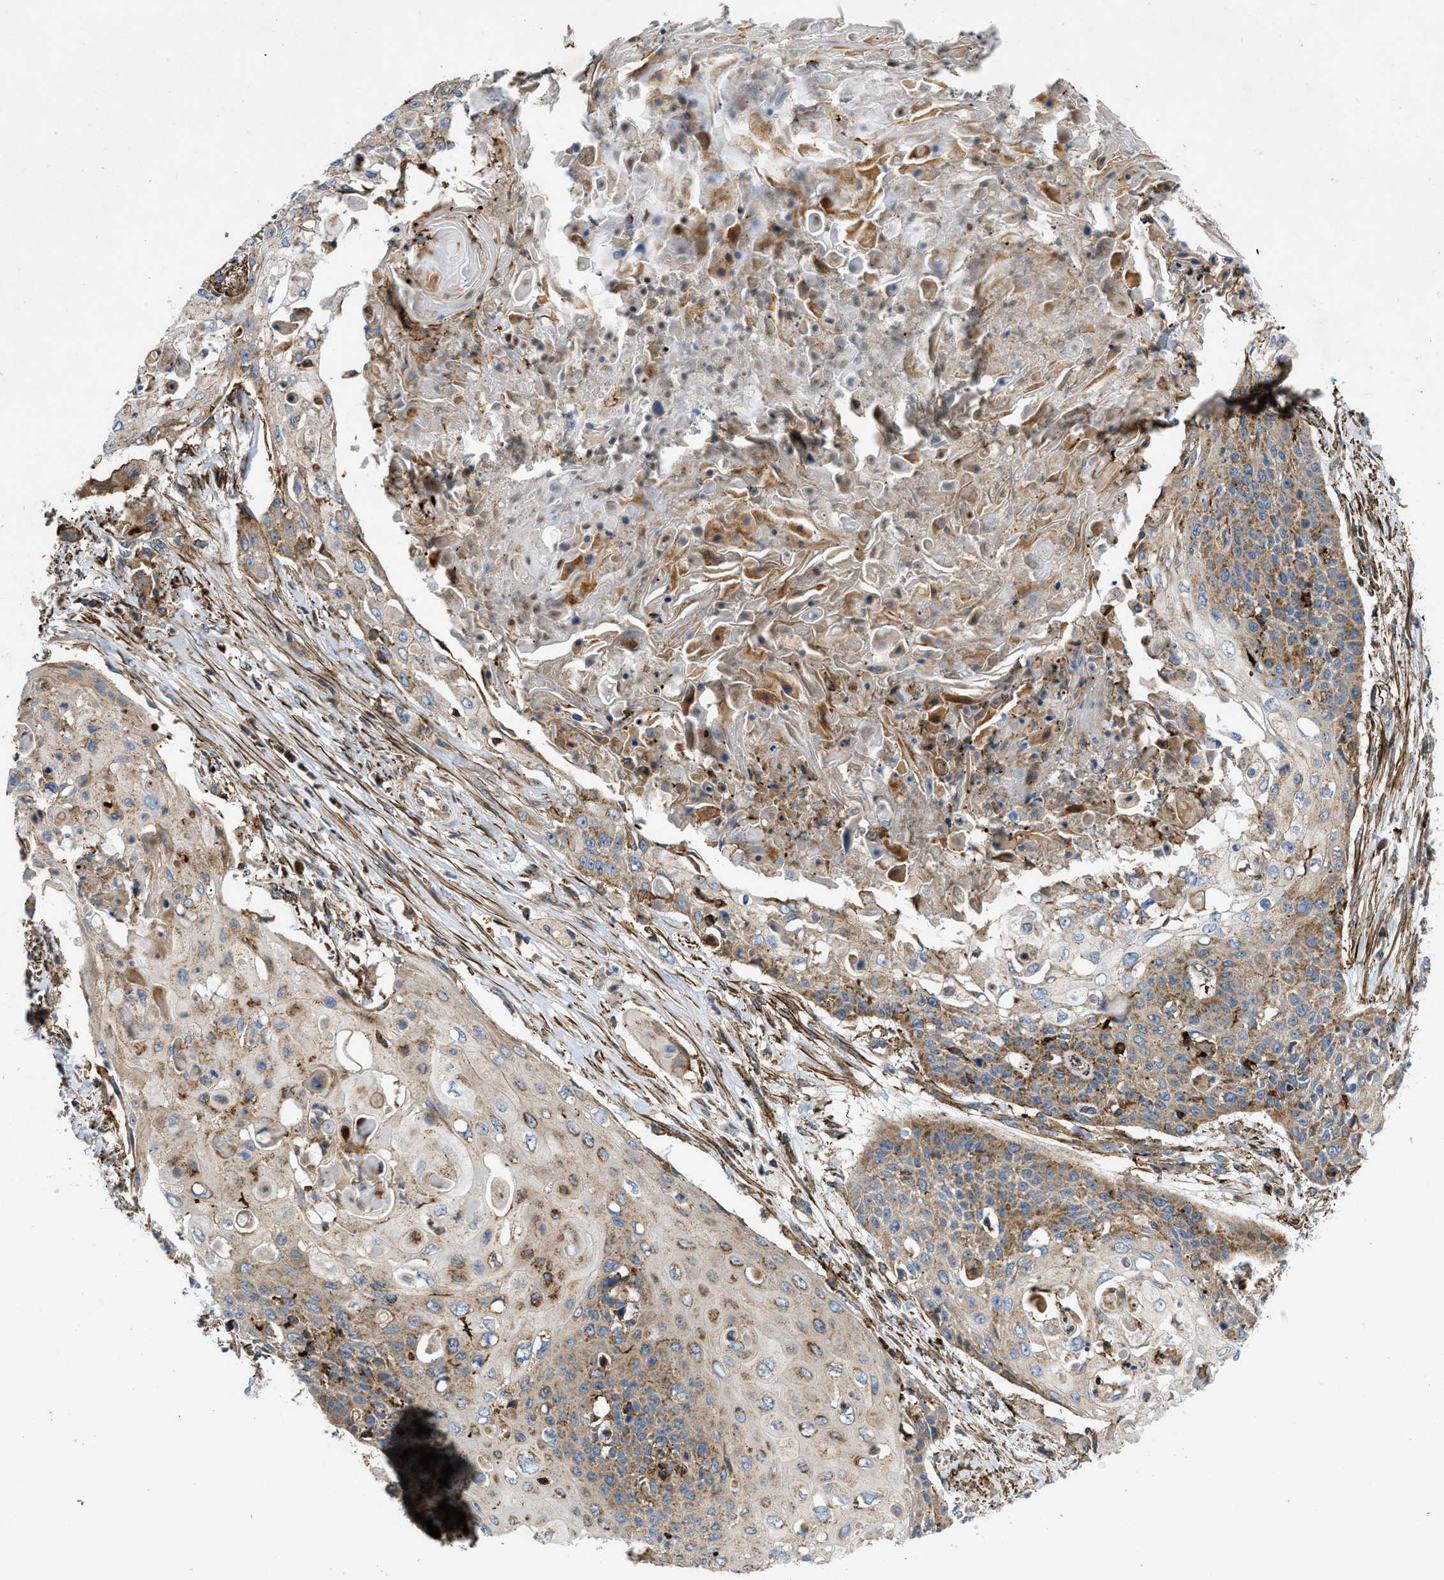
{"staining": {"intensity": "moderate", "quantity": "25%-75%", "location": "cytoplasmic/membranous"}, "tissue": "cervical cancer", "cell_type": "Tumor cells", "image_type": "cancer", "snomed": [{"axis": "morphology", "description": "Squamous cell carcinoma, NOS"}, {"axis": "topography", "description": "Cervix"}], "caption": "Cervical cancer stained with a brown dye reveals moderate cytoplasmic/membranous positive expression in about 25%-75% of tumor cells.", "gene": "DHODH", "patient": {"sex": "female", "age": 39}}